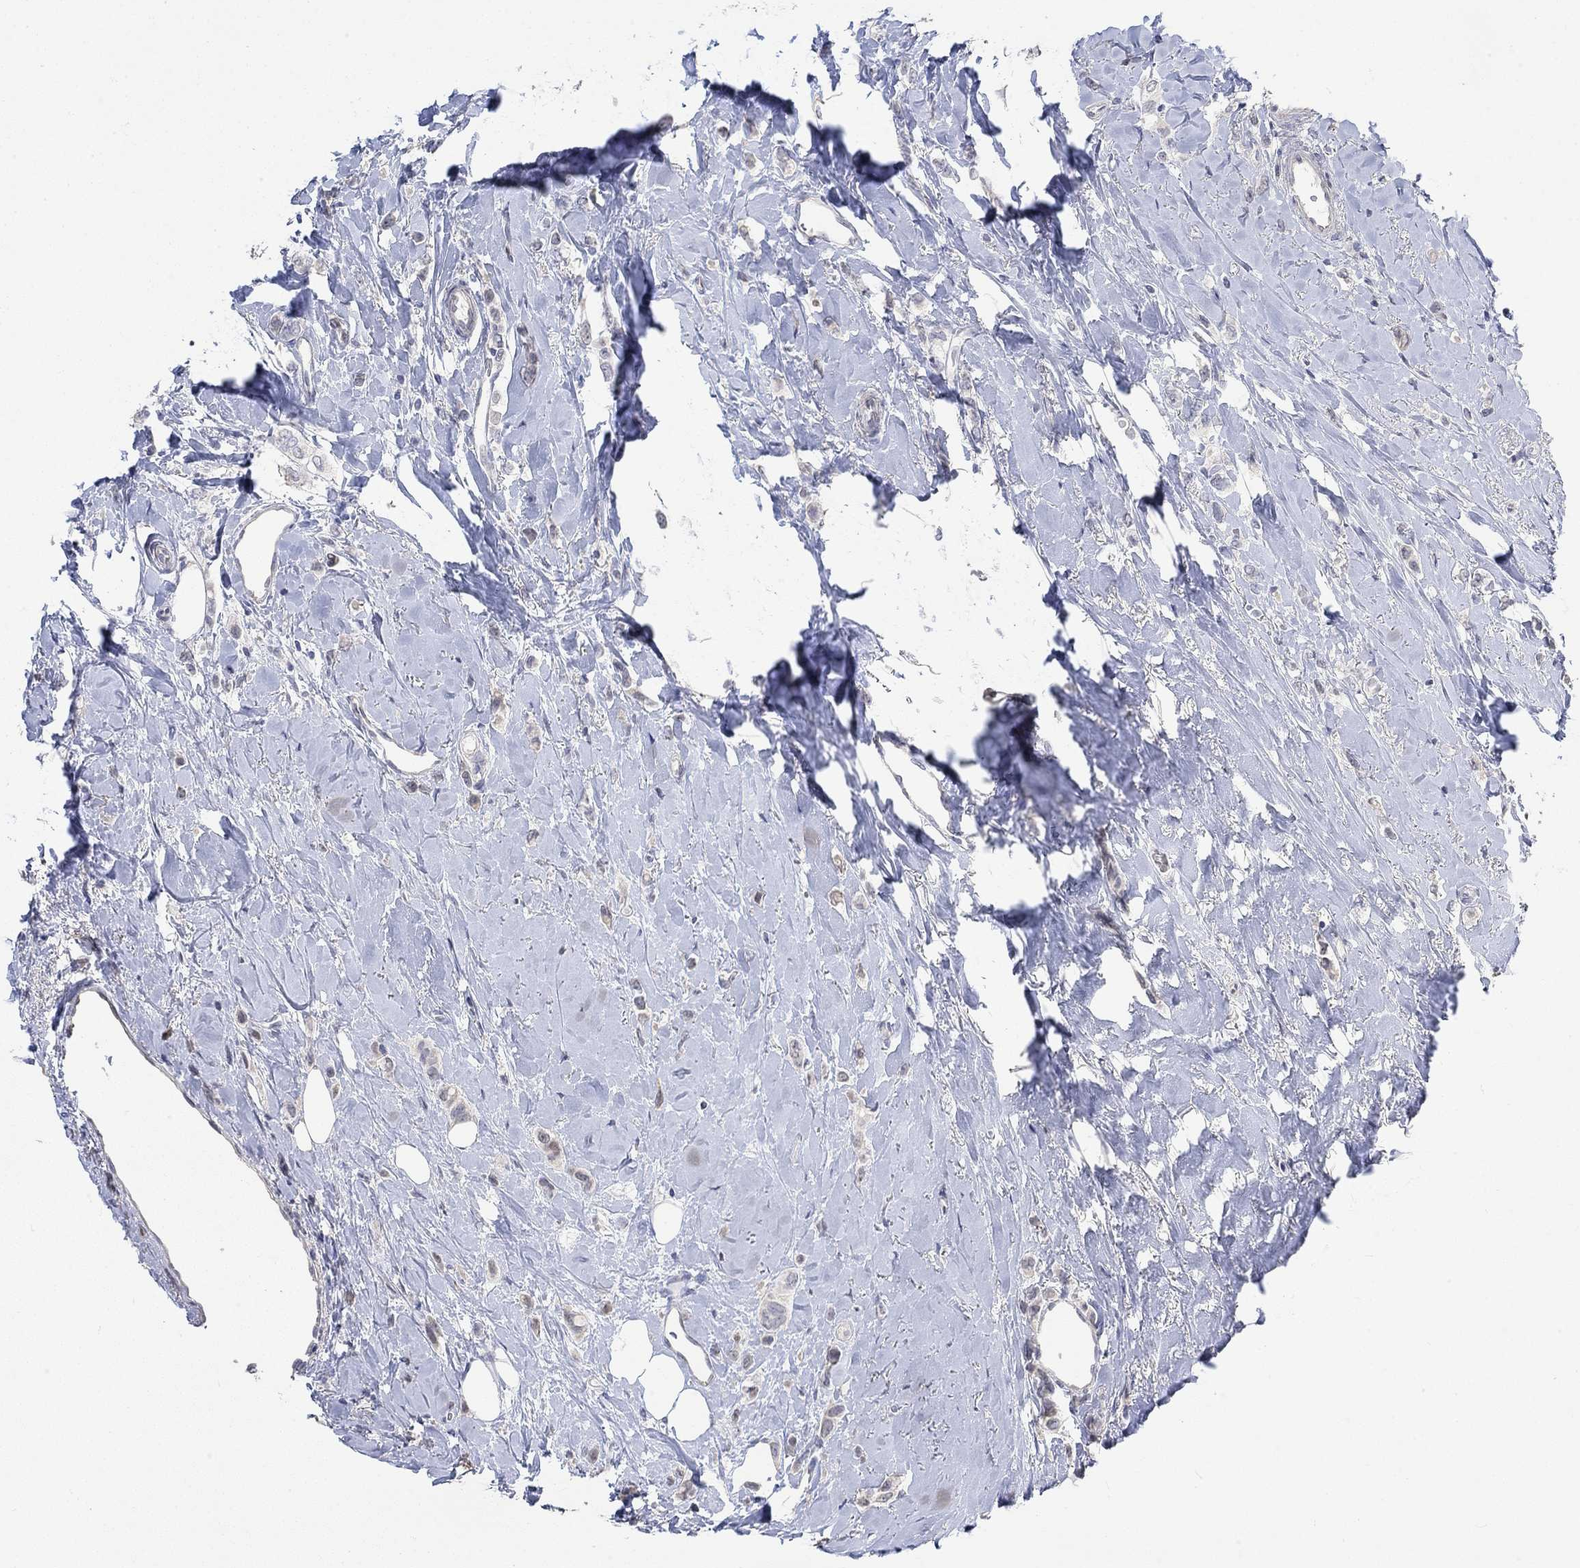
{"staining": {"intensity": "negative", "quantity": "none", "location": "none"}, "tissue": "breast cancer", "cell_type": "Tumor cells", "image_type": "cancer", "snomed": [{"axis": "morphology", "description": "Lobular carcinoma"}, {"axis": "topography", "description": "Breast"}], "caption": "Human lobular carcinoma (breast) stained for a protein using IHC shows no staining in tumor cells.", "gene": "PNMA5", "patient": {"sex": "female", "age": 66}}